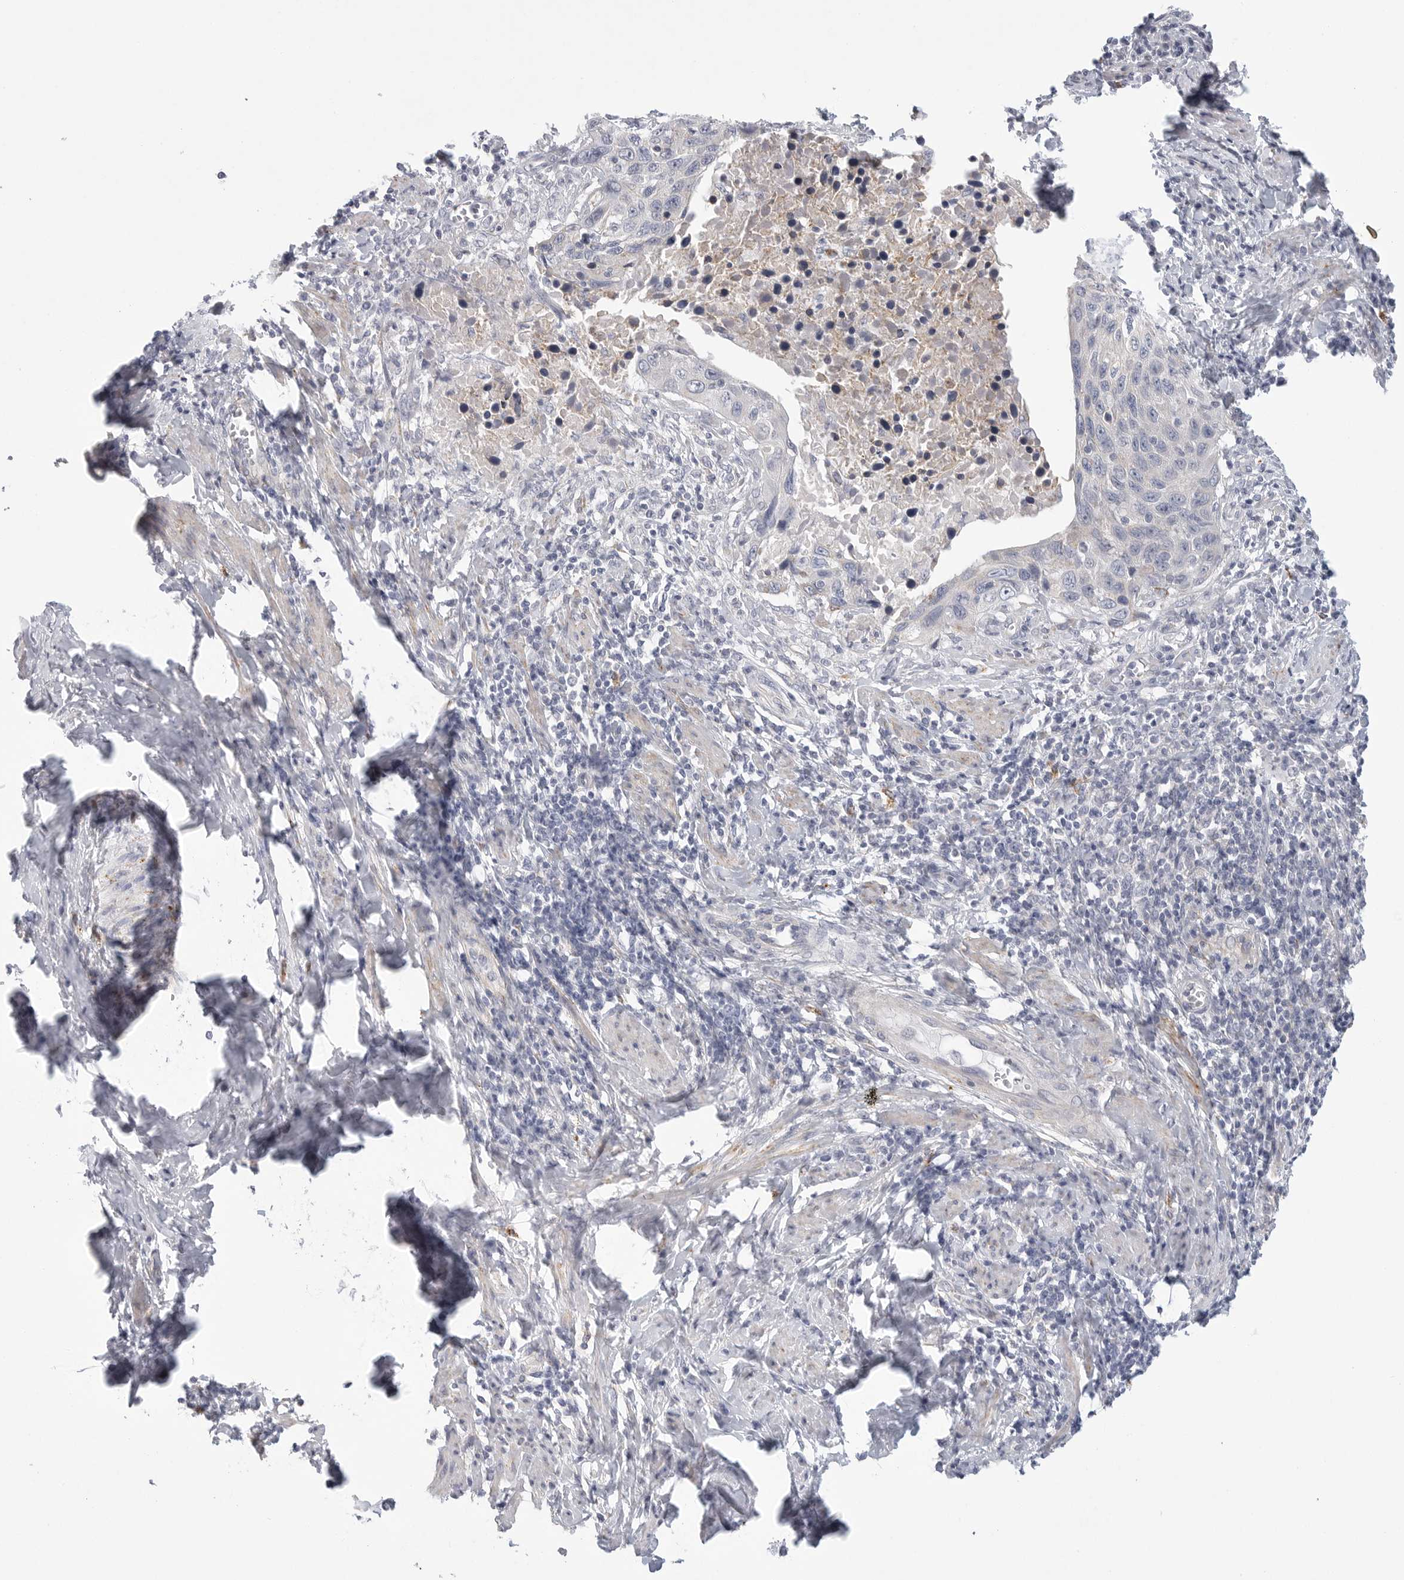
{"staining": {"intensity": "negative", "quantity": "none", "location": "none"}, "tissue": "cervical cancer", "cell_type": "Tumor cells", "image_type": "cancer", "snomed": [{"axis": "morphology", "description": "Squamous cell carcinoma, NOS"}, {"axis": "topography", "description": "Cervix"}], "caption": "Tumor cells are negative for brown protein staining in cervical cancer (squamous cell carcinoma).", "gene": "ELP3", "patient": {"sex": "female", "age": 53}}